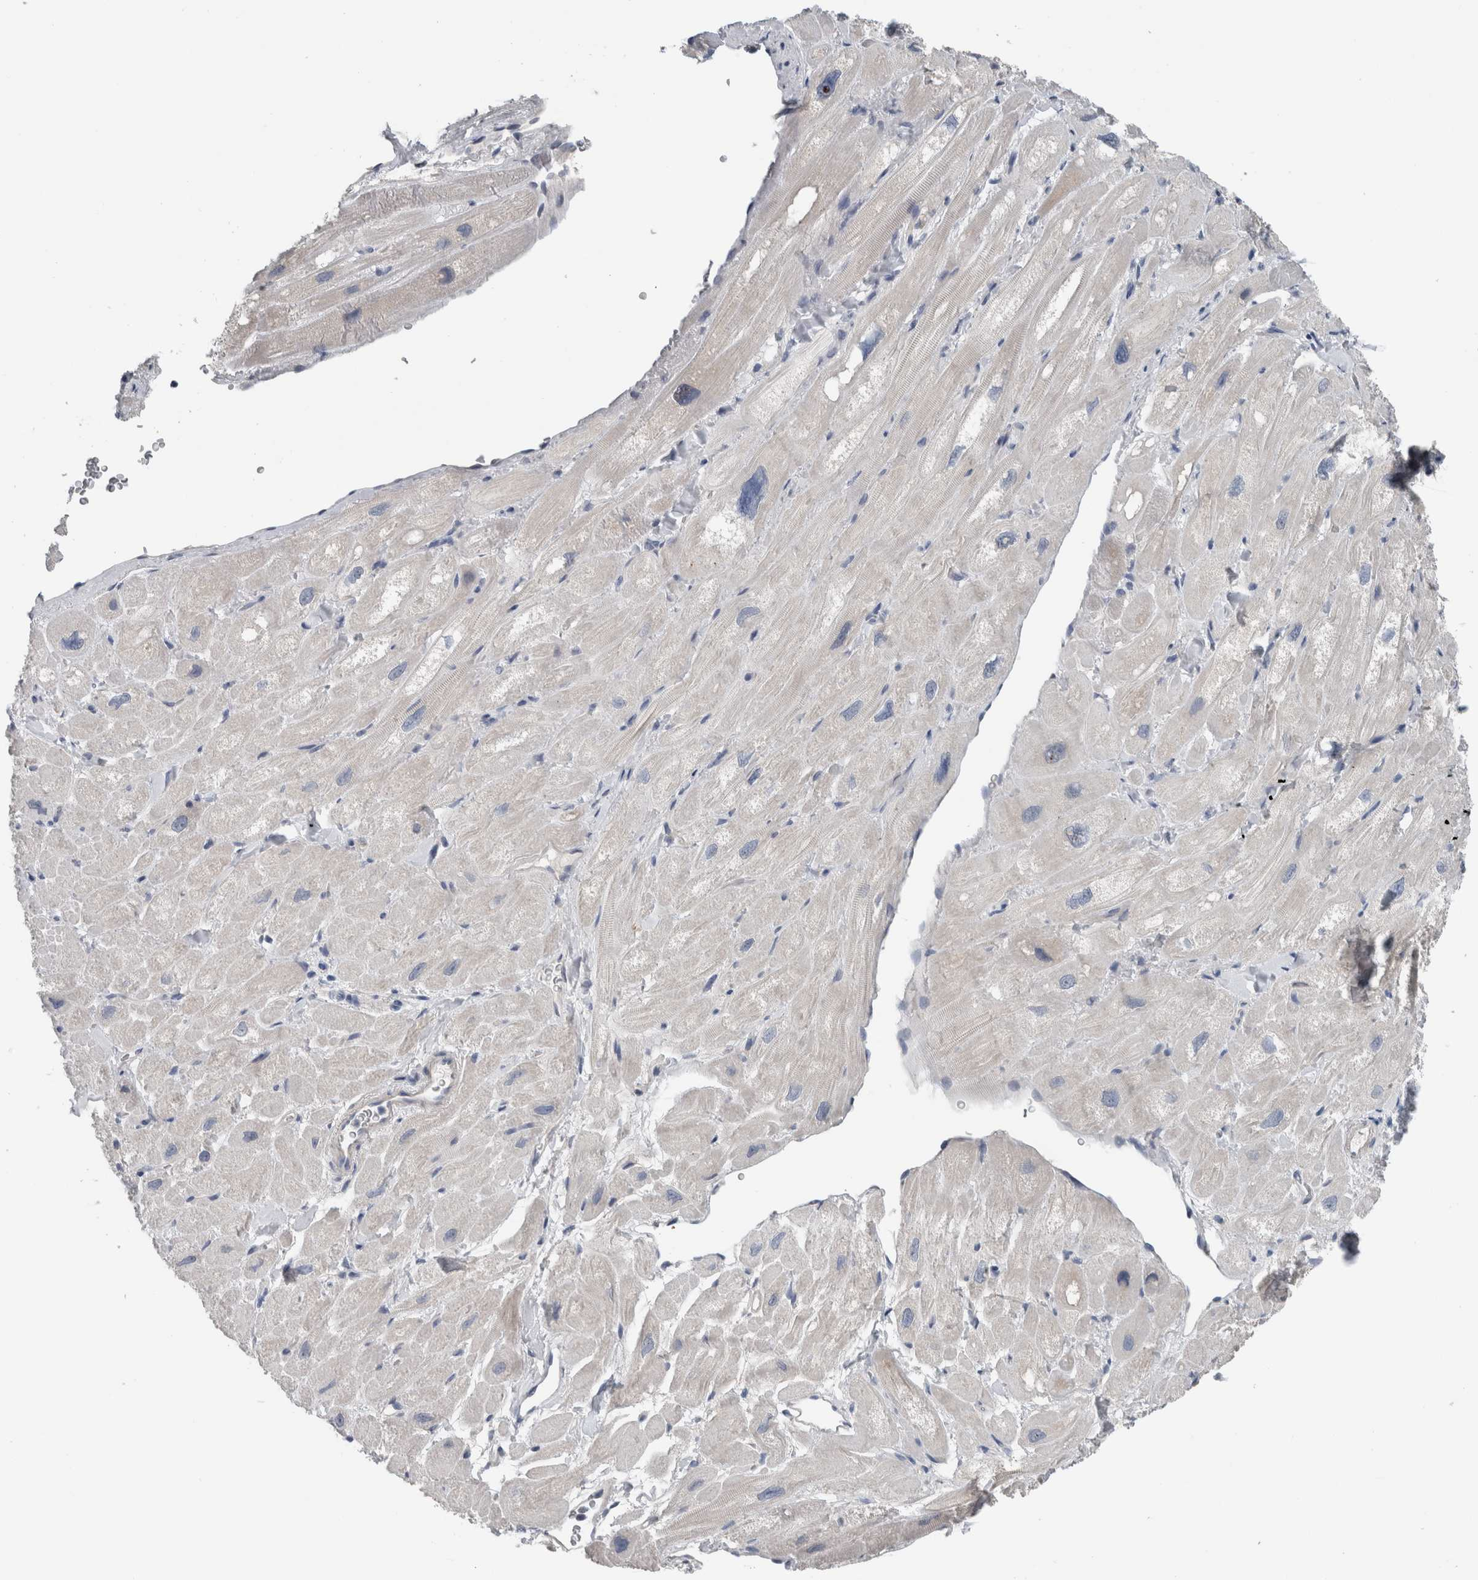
{"staining": {"intensity": "negative", "quantity": "none", "location": "none"}, "tissue": "heart muscle", "cell_type": "Cardiomyocytes", "image_type": "normal", "snomed": [{"axis": "morphology", "description": "Normal tissue, NOS"}, {"axis": "topography", "description": "Heart"}], "caption": "This is an immunohistochemistry photomicrograph of normal human heart muscle. There is no positivity in cardiomyocytes.", "gene": "CRNN", "patient": {"sex": "male", "age": 49}}